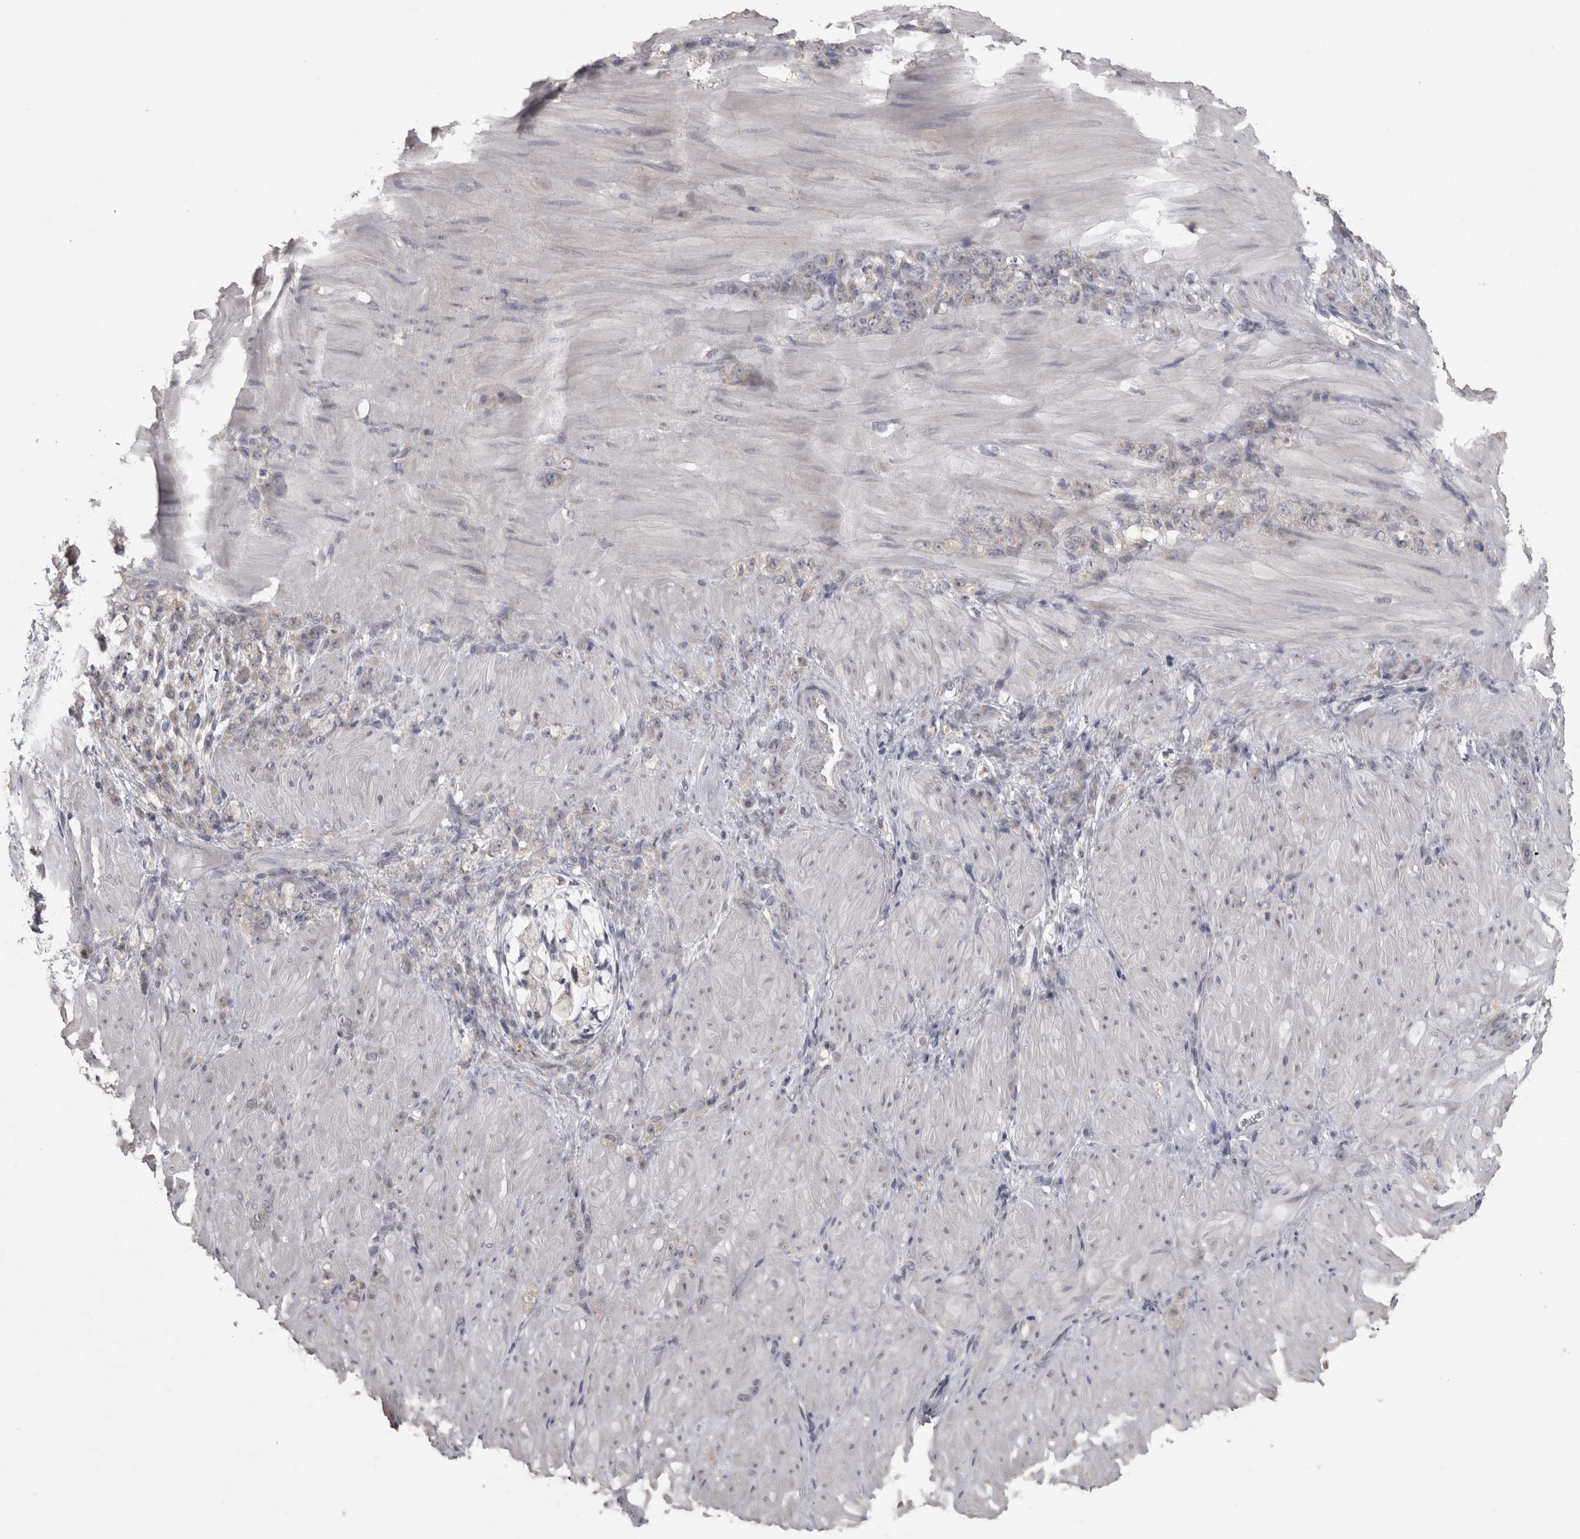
{"staining": {"intensity": "negative", "quantity": "none", "location": "none"}, "tissue": "stomach cancer", "cell_type": "Tumor cells", "image_type": "cancer", "snomed": [{"axis": "morphology", "description": "Normal tissue, NOS"}, {"axis": "morphology", "description": "Adenocarcinoma, NOS"}, {"axis": "topography", "description": "Stomach"}], "caption": "Immunohistochemistry histopathology image of neoplastic tissue: adenocarcinoma (stomach) stained with DAB reveals no significant protein expression in tumor cells.", "gene": "RAB29", "patient": {"sex": "male", "age": 82}}